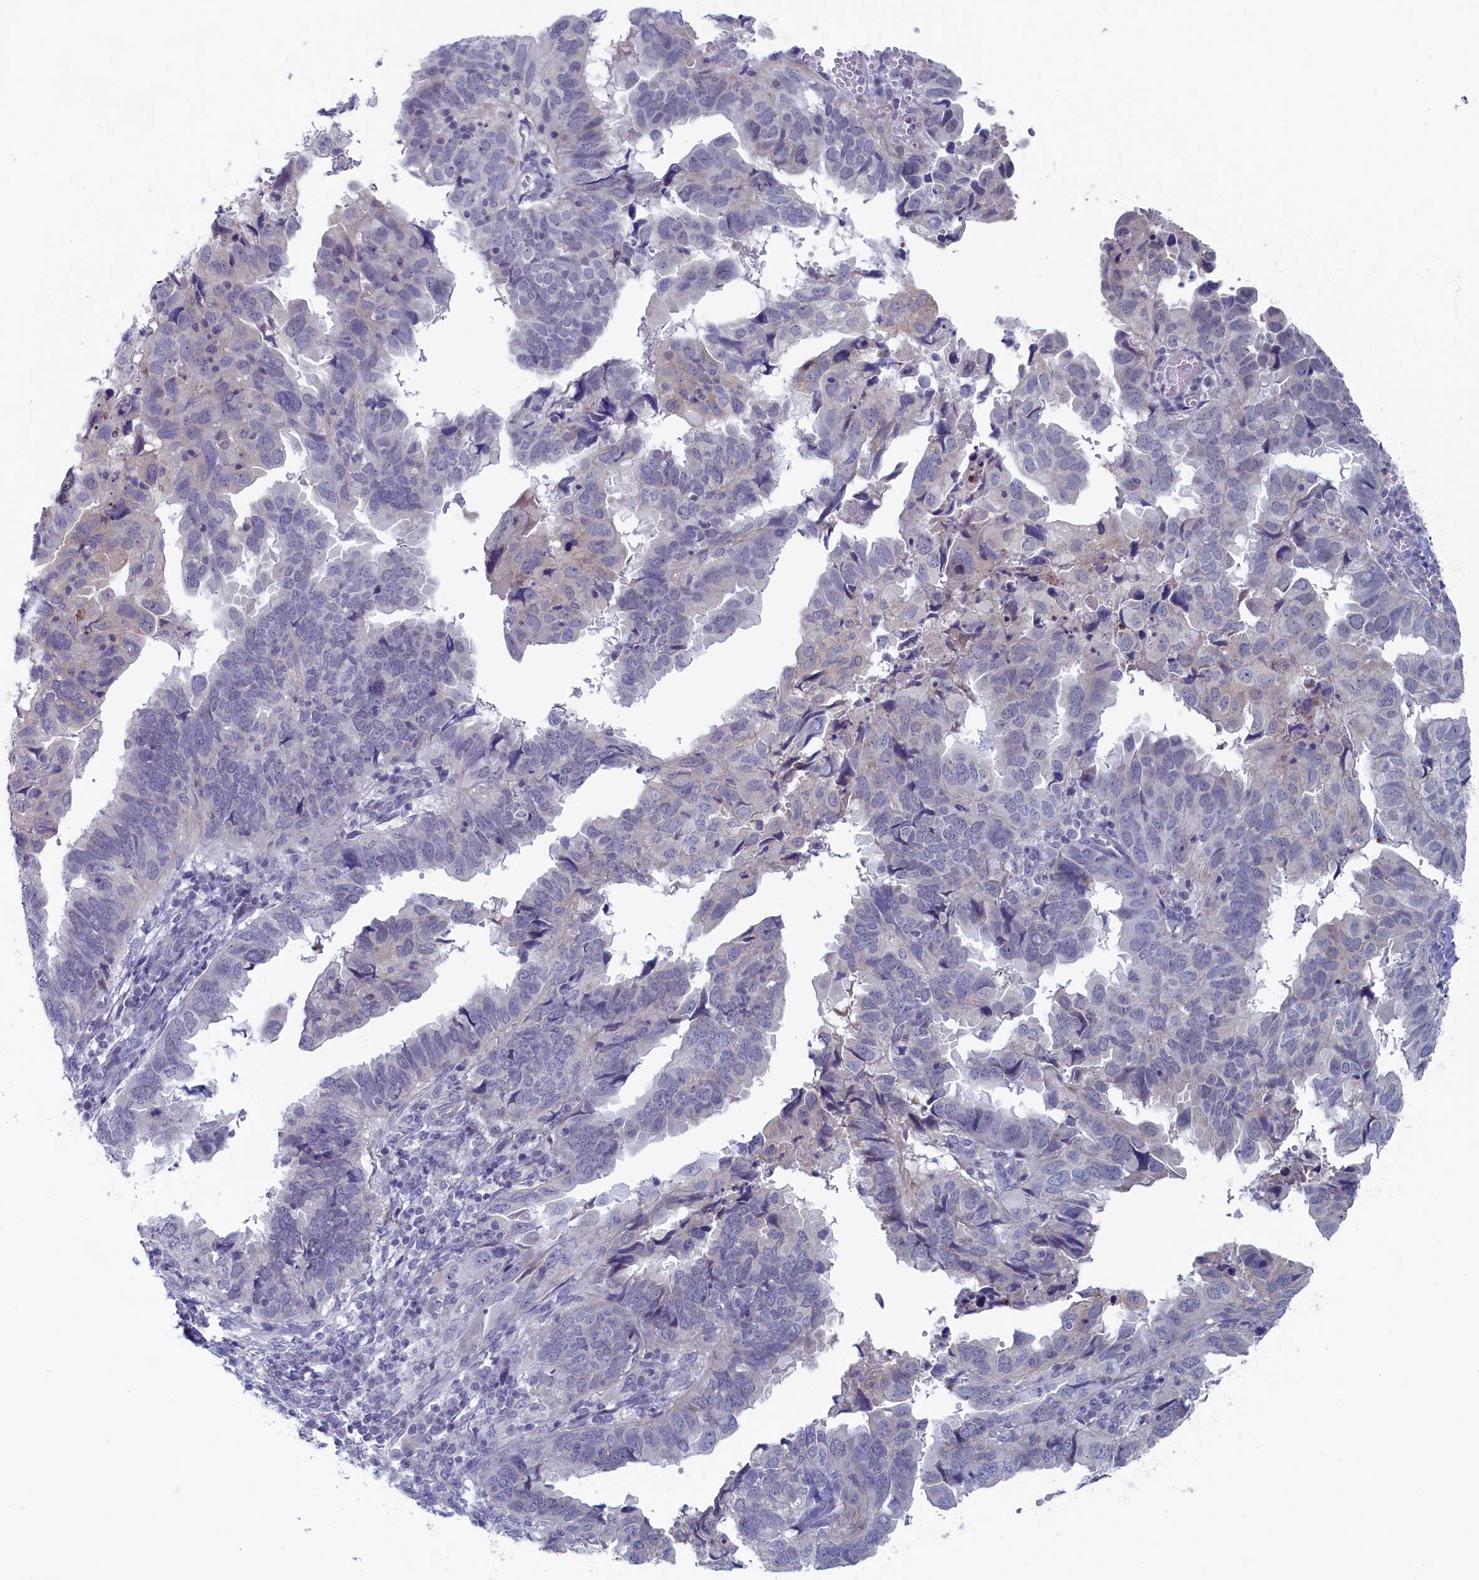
{"staining": {"intensity": "negative", "quantity": "none", "location": "none"}, "tissue": "endometrial cancer", "cell_type": "Tumor cells", "image_type": "cancer", "snomed": [{"axis": "morphology", "description": "Adenocarcinoma, NOS"}, {"axis": "topography", "description": "Uterus"}], "caption": "IHC photomicrograph of endometrial adenocarcinoma stained for a protein (brown), which displays no positivity in tumor cells.", "gene": "WDR76", "patient": {"sex": "female", "age": 77}}